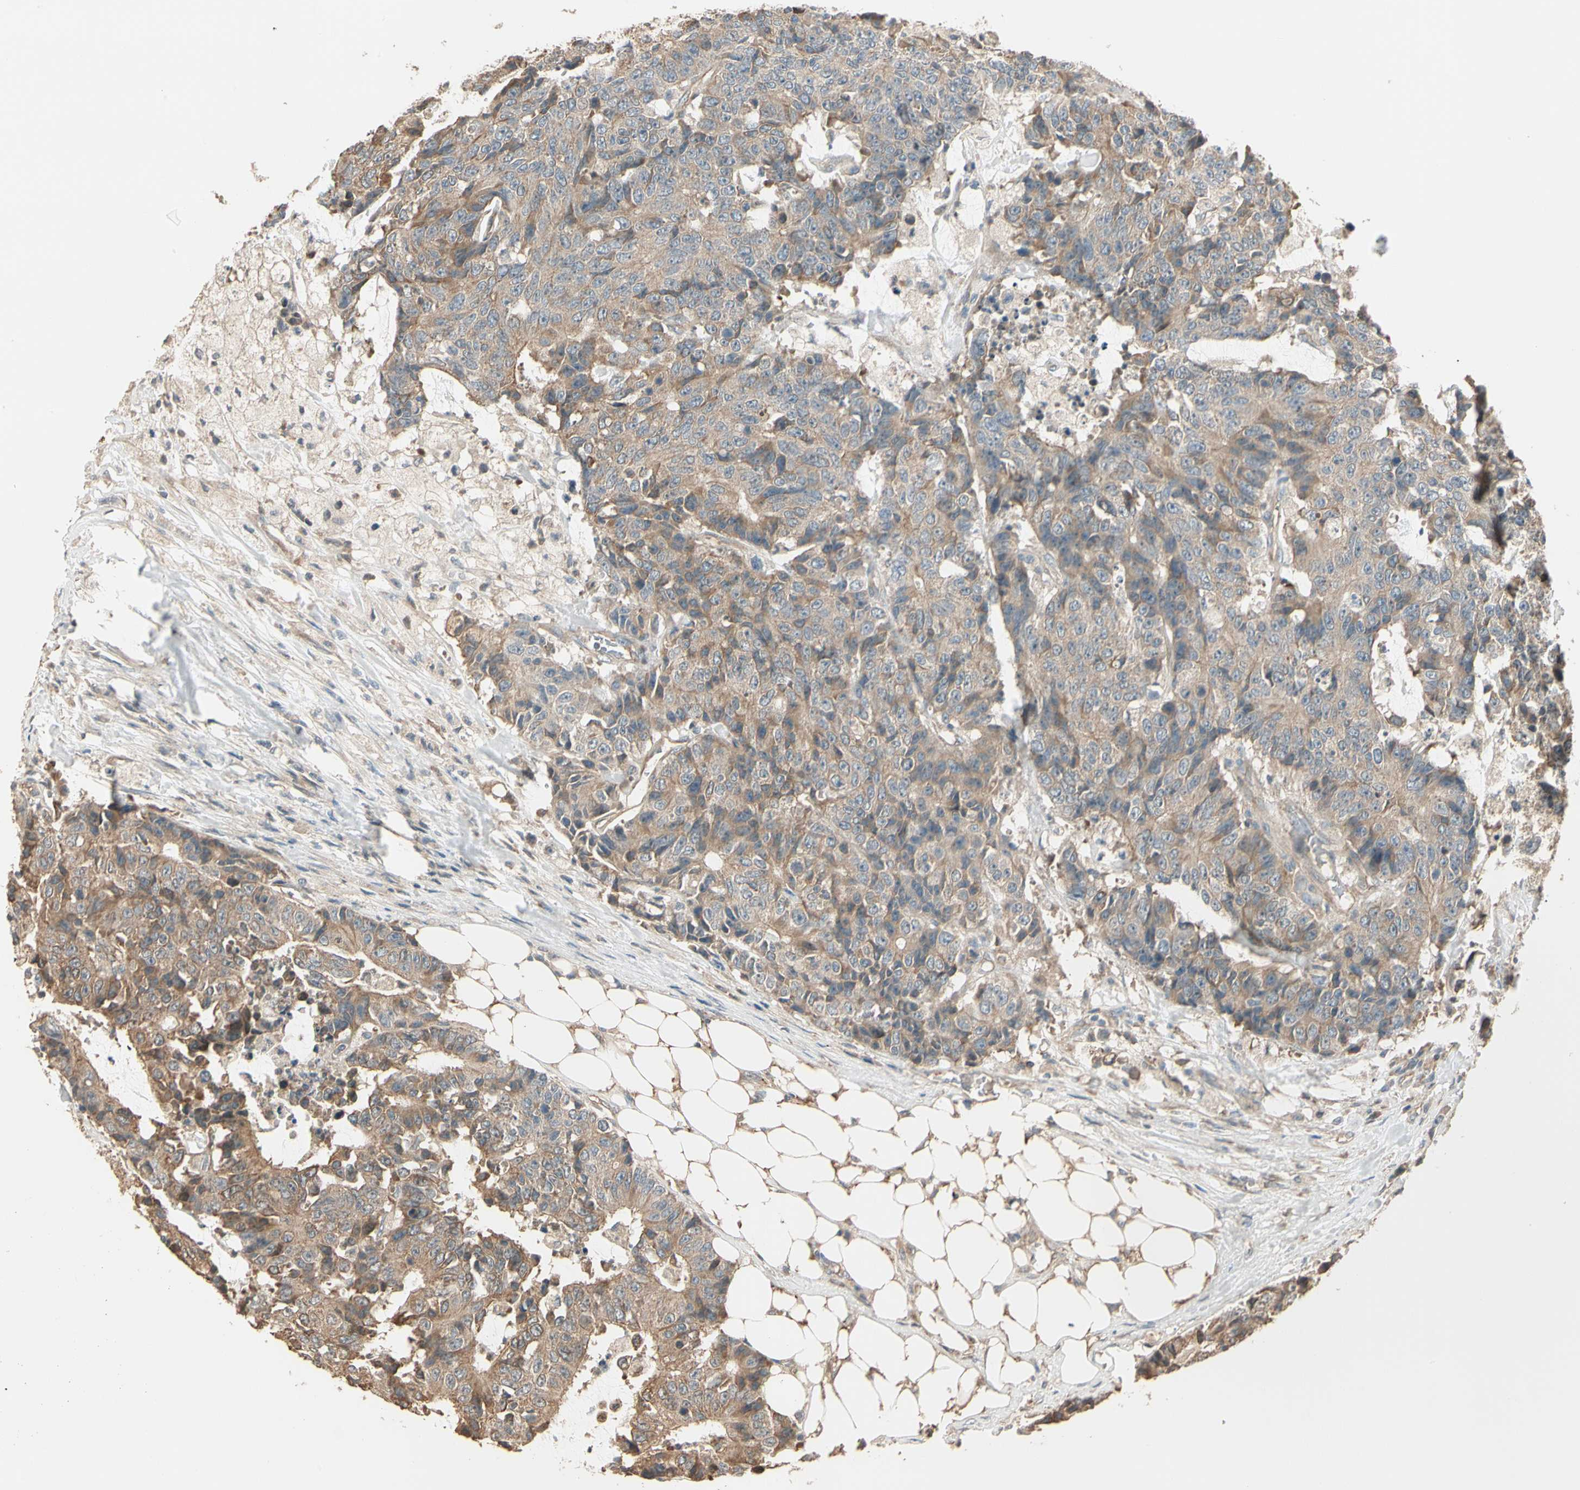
{"staining": {"intensity": "moderate", "quantity": ">75%", "location": "cytoplasmic/membranous"}, "tissue": "colorectal cancer", "cell_type": "Tumor cells", "image_type": "cancer", "snomed": [{"axis": "morphology", "description": "Adenocarcinoma, NOS"}, {"axis": "topography", "description": "Colon"}], "caption": "A high-resolution micrograph shows immunohistochemistry (IHC) staining of adenocarcinoma (colorectal), which displays moderate cytoplasmic/membranous staining in about >75% of tumor cells. (DAB (3,3'-diaminobenzidine) IHC, brown staining for protein, blue staining for nuclei).", "gene": "TNFRSF21", "patient": {"sex": "female", "age": 86}}